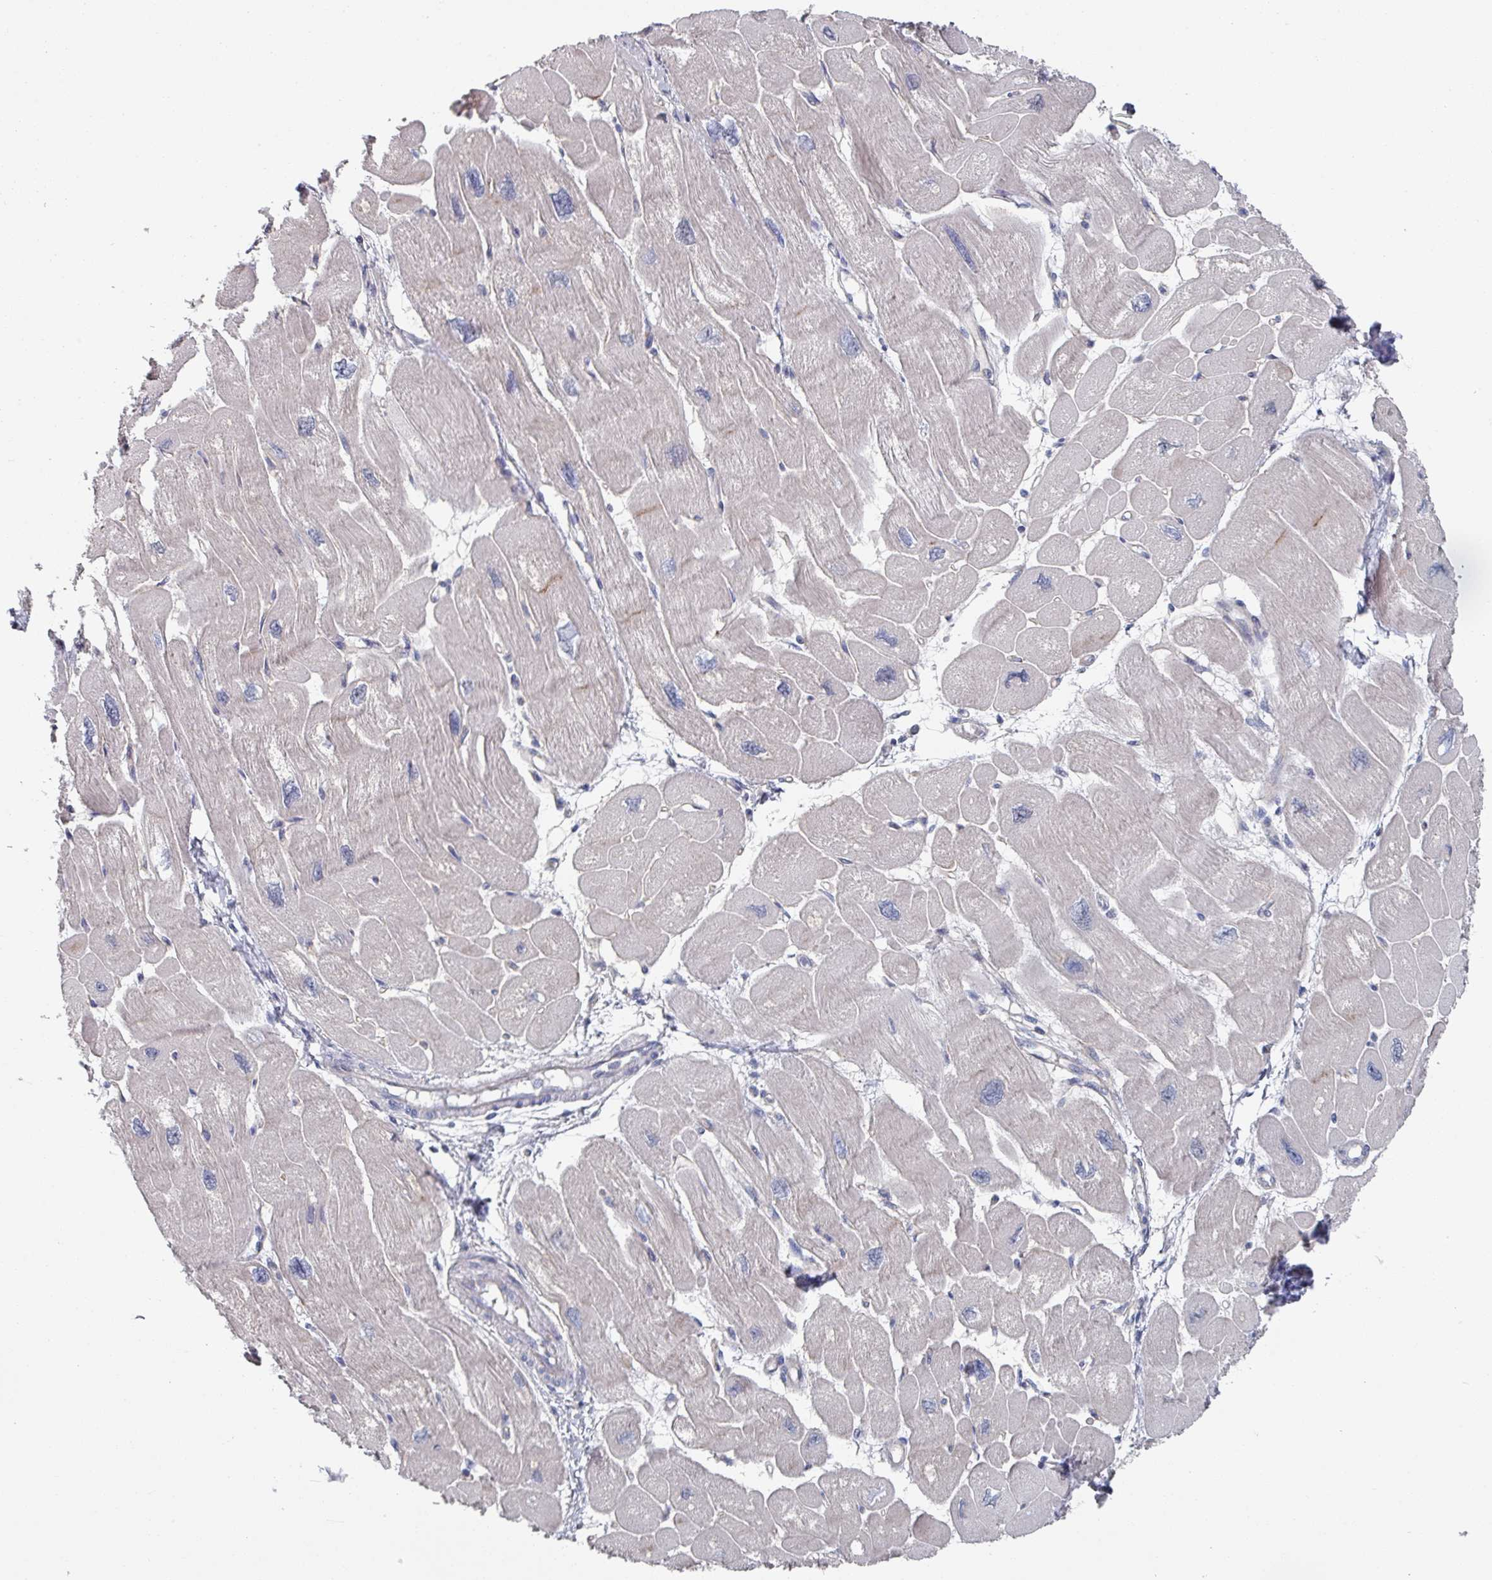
{"staining": {"intensity": "negative", "quantity": "none", "location": "none"}, "tissue": "heart muscle", "cell_type": "Cardiomyocytes", "image_type": "normal", "snomed": [{"axis": "morphology", "description": "Normal tissue, NOS"}, {"axis": "topography", "description": "Heart"}], "caption": "High magnification brightfield microscopy of normal heart muscle stained with DAB (brown) and counterstained with hematoxylin (blue): cardiomyocytes show no significant staining. (DAB (3,3'-diaminobenzidine) IHC visualized using brightfield microscopy, high magnification).", "gene": "EFL1", "patient": {"sex": "male", "age": 42}}